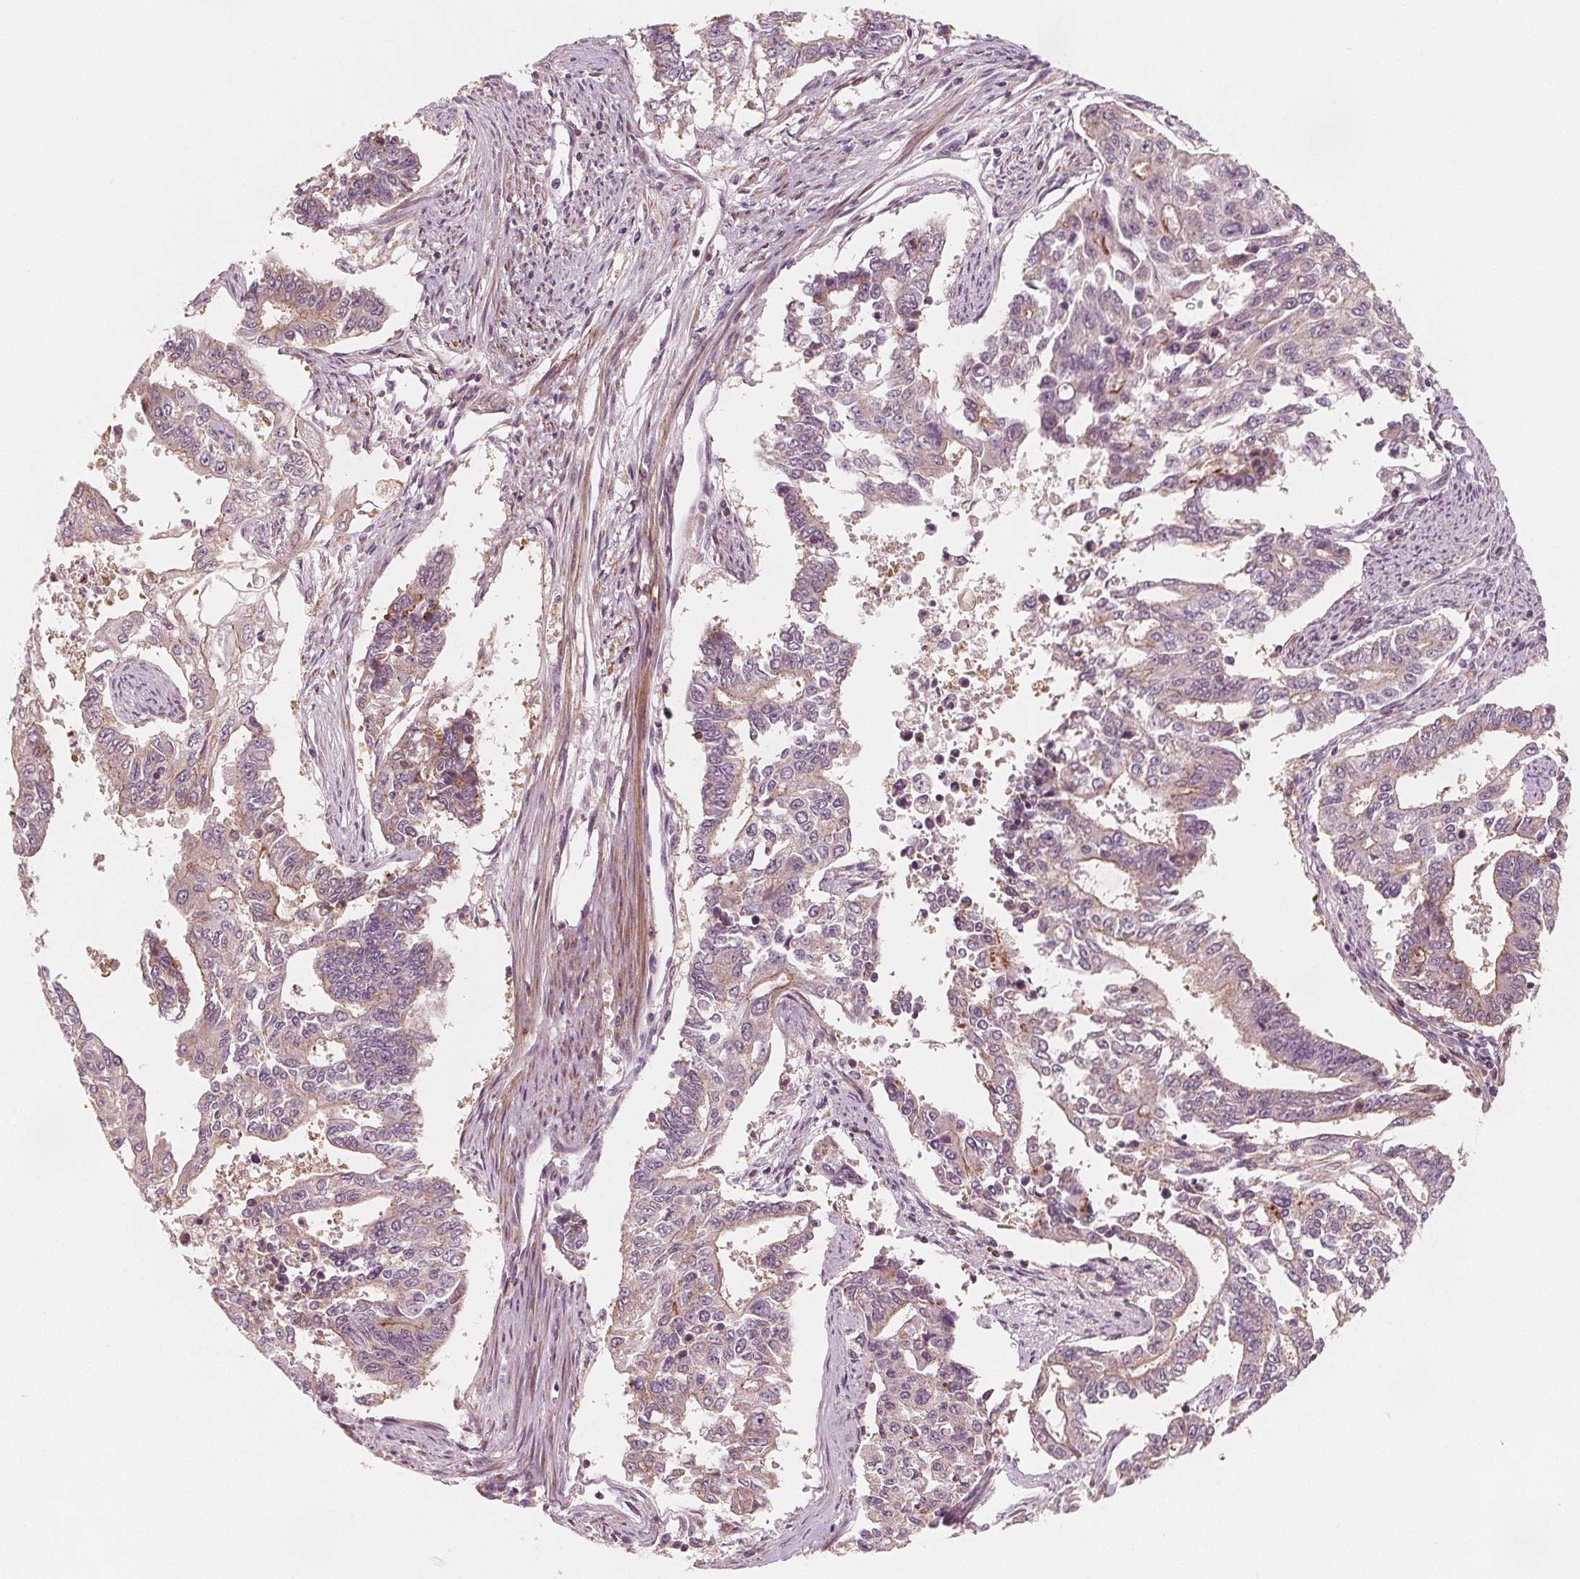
{"staining": {"intensity": "weak", "quantity": "<25%", "location": "cytoplasmic/membranous"}, "tissue": "endometrial cancer", "cell_type": "Tumor cells", "image_type": "cancer", "snomed": [{"axis": "morphology", "description": "Adenocarcinoma, NOS"}, {"axis": "topography", "description": "Uterus"}], "caption": "Immunohistochemical staining of human endometrial cancer displays no significant staining in tumor cells. (DAB (3,3'-diaminobenzidine) immunohistochemistry (IHC), high magnification).", "gene": "ADAM33", "patient": {"sex": "female", "age": 59}}